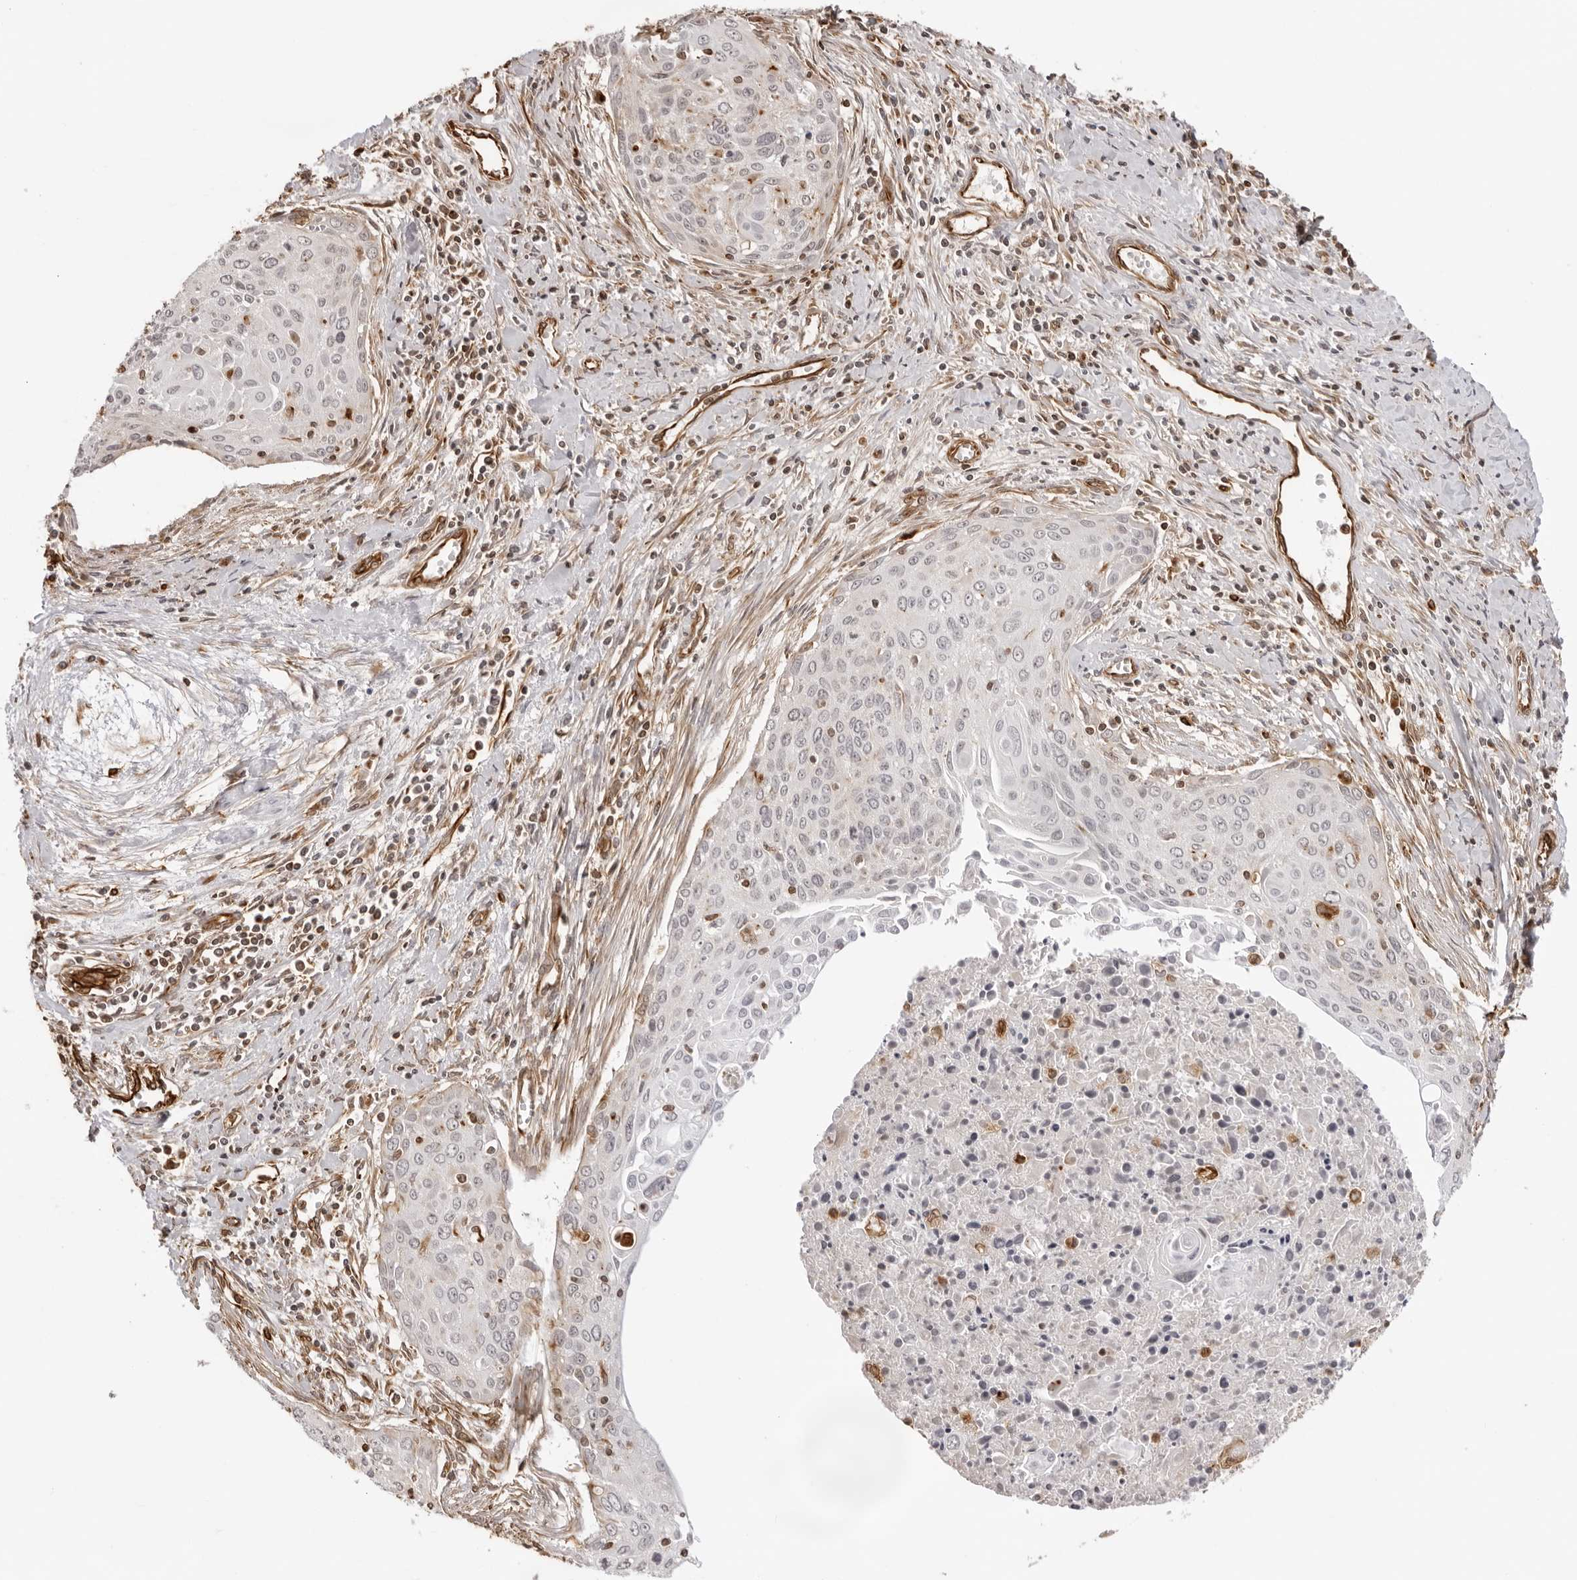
{"staining": {"intensity": "negative", "quantity": "none", "location": "none"}, "tissue": "cervical cancer", "cell_type": "Tumor cells", "image_type": "cancer", "snomed": [{"axis": "morphology", "description": "Squamous cell carcinoma, NOS"}, {"axis": "topography", "description": "Cervix"}], "caption": "IHC image of human squamous cell carcinoma (cervical) stained for a protein (brown), which reveals no expression in tumor cells. Brightfield microscopy of immunohistochemistry stained with DAB (3,3'-diaminobenzidine) (brown) and hematoxylin (blue), captured at high magnification.", "gene": "DYNLT5", "patient": {"sex": "female", "age": 55}}